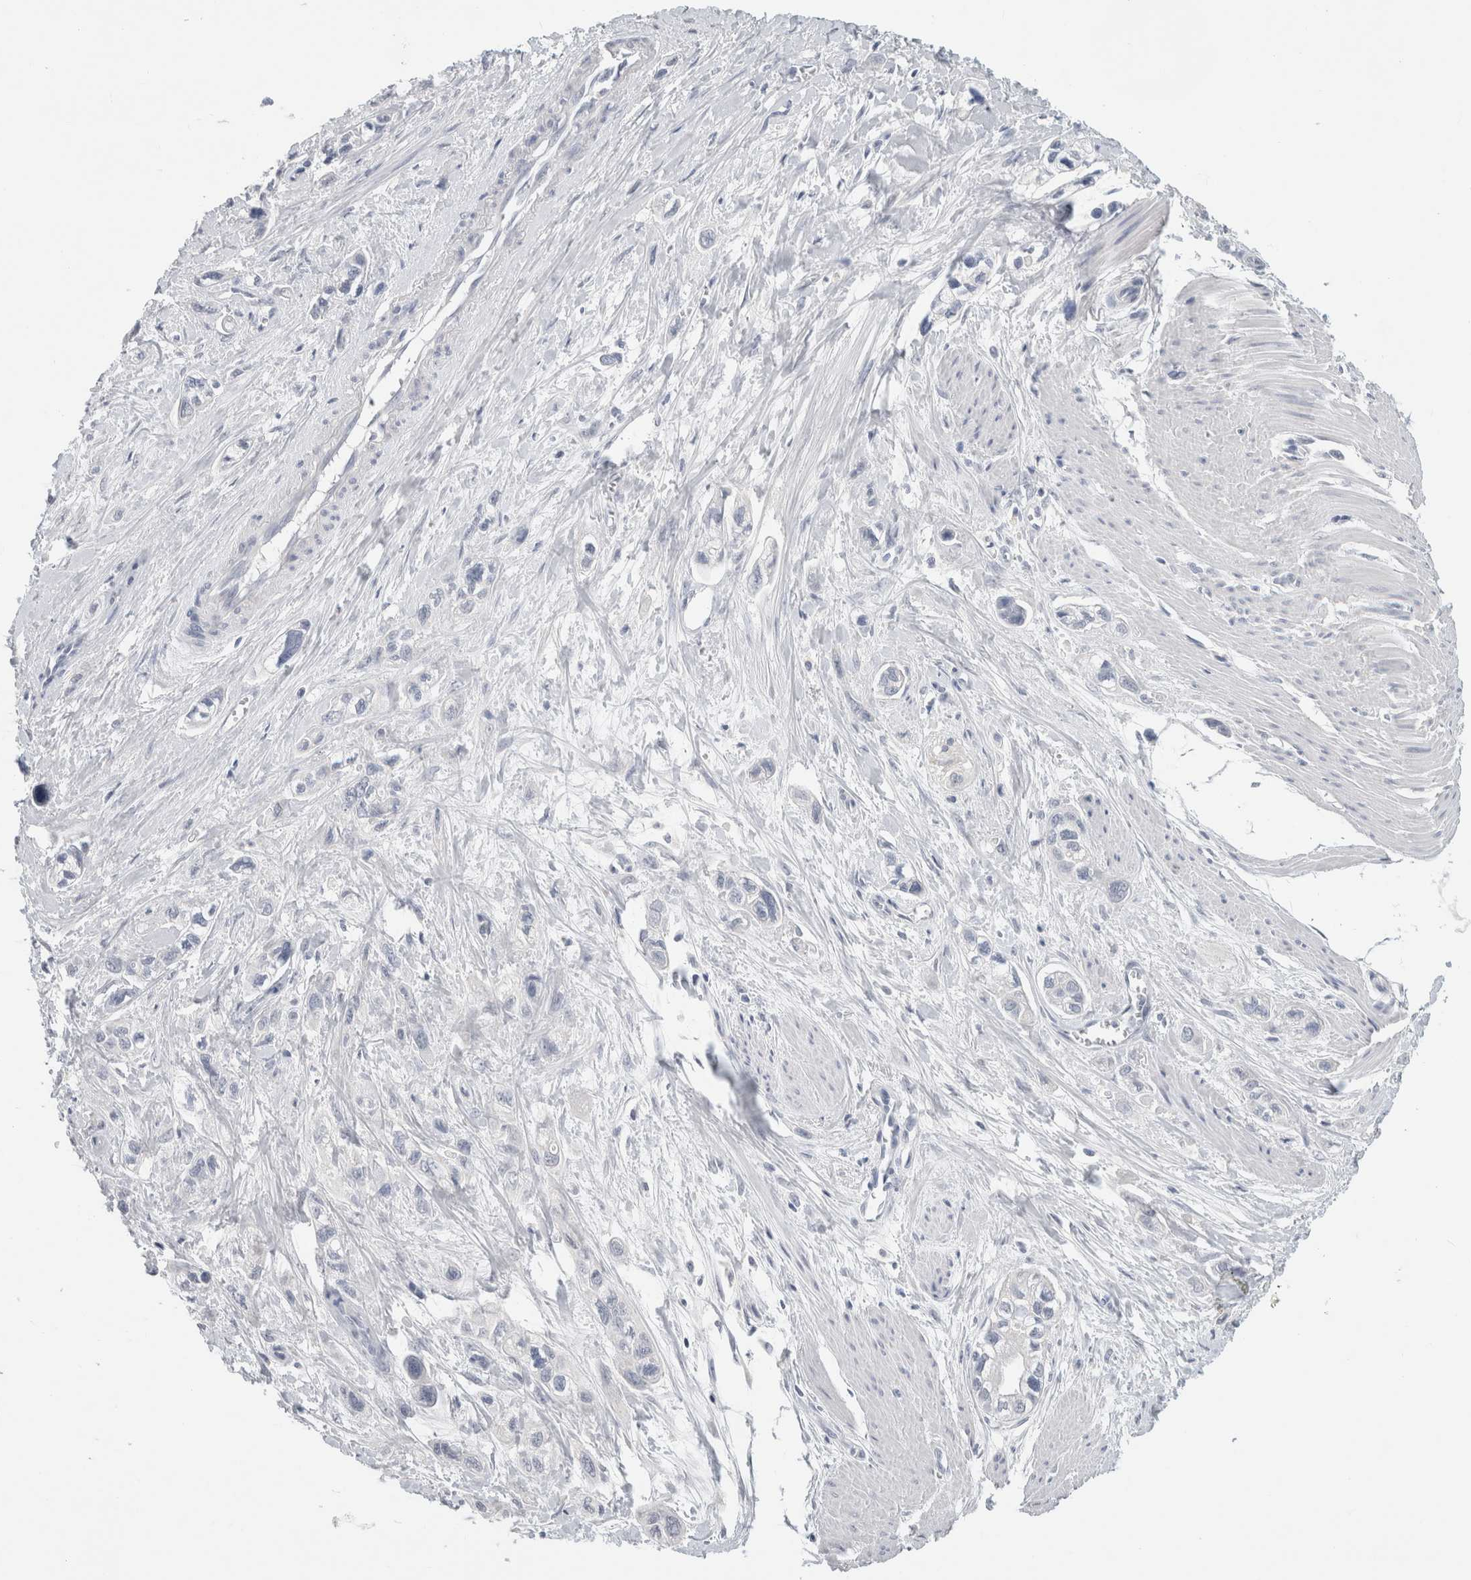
{"staining": {"intensity": "negative", "quantity": "none", "location": "none"}, "tissue": "pancreatic cancer", "cell_type": "Tumor cells", "image_type": "cancer", "snomed": [{"axis": "morphology", "description": "Adenocarcinoma, NOS"}, {"axis": "topography", "description": "Pancreas"}], "caption": "The micrograph shows no staining of tumor cells in pancreatic cancer (adenocarcinoma).", "gene": "BCAN", "patient": {"sex": "male", "age": 74}}